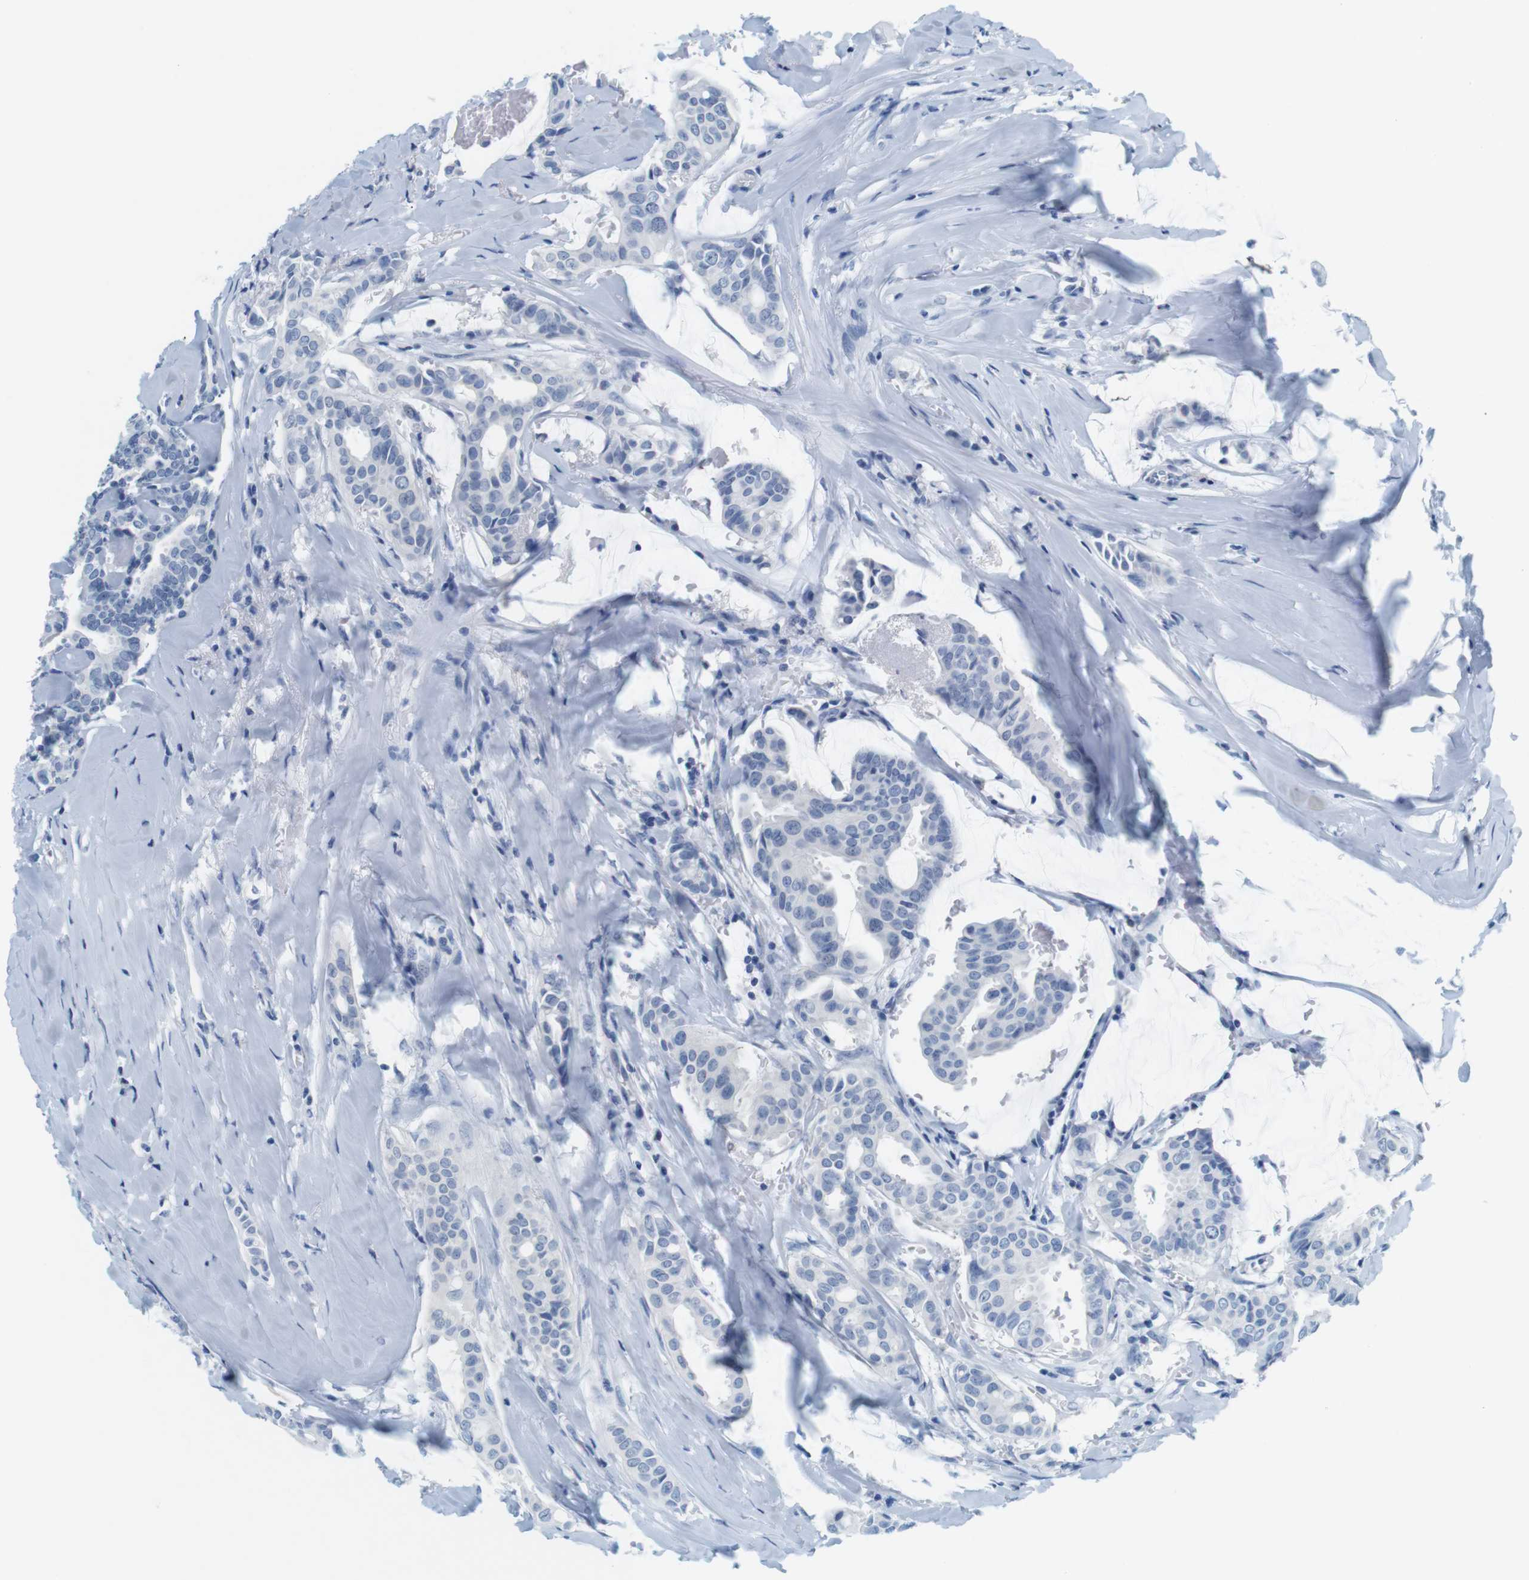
{"staining": {"intensity": "negative", "quantity": "none", "location": "none"}, "tissue": "head and neck cancer", "cell_type": "Tumor cells", "image_type": "cancer", "snomed": [{"axis": "morphology", "description": "Adenocarcinoma, NOS"}, {"axis": "topography", "description": "Salivary gland"}, {"axis": "topography", "description": "Head-Neck"}], "caption": "Photomicrograph shows no protein positivity in tumor cells of adenocarcinoma (head and neck) tissue.", "gene": "CYP2C9", "patient": {"sex": "female", "age": 59}}